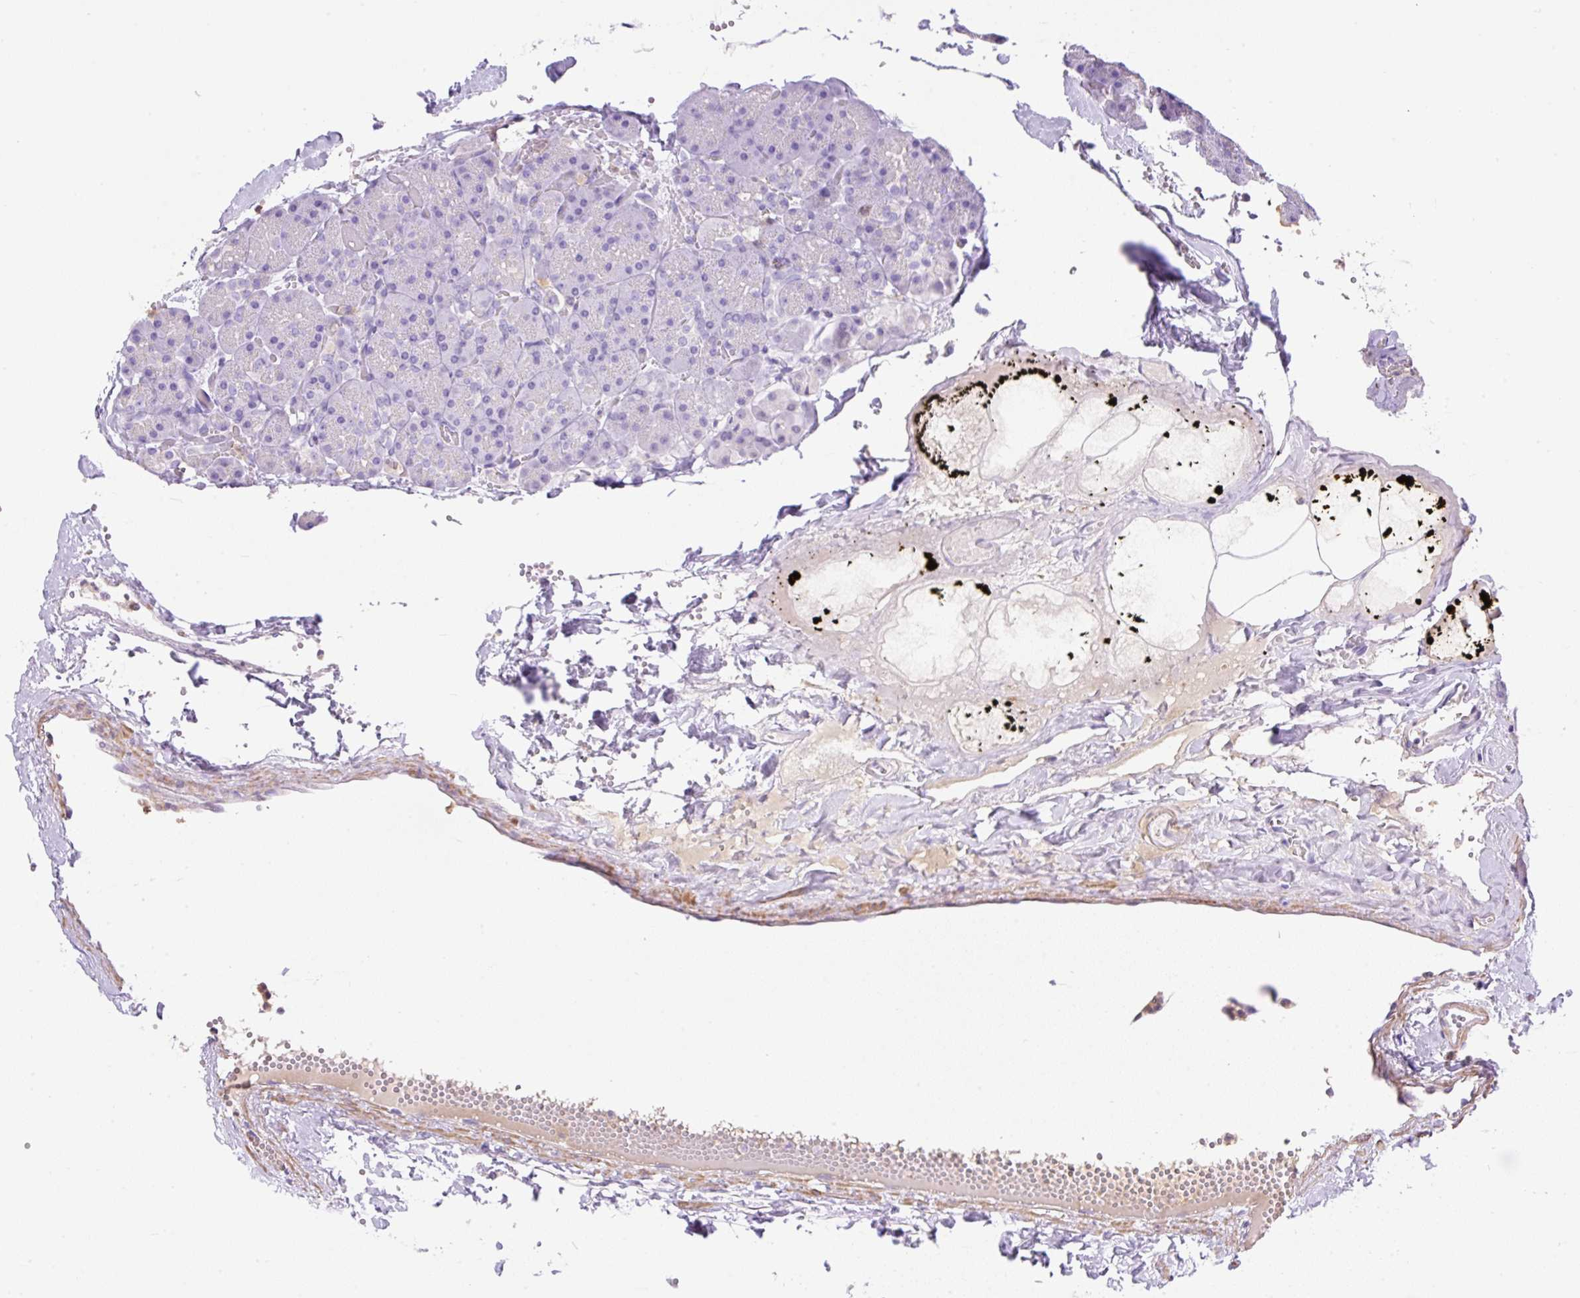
{"staining": {"intensity": "moderate", "quantity": "<25%", "location": "cytoplasmic/membranous"}, "tissue": "pancreas", "cell_type": "Exocrine glandular cells", "image_type": "normal", "snomed": [{"axis": "morphology", "description": "Normal tissue, NOS"}, {"axis": "topography", "description": "Pancreas"}], "caption": "Immunohistochemistry micrograph of benign human pancreas stained for a protein (brown), which reveals low levels of moderate cytoplasmic/membranous positivity in about <25% of exocrine glandular cells.", "gene": "TDRD15", "patient": {"sex": "male", "age": 36}}